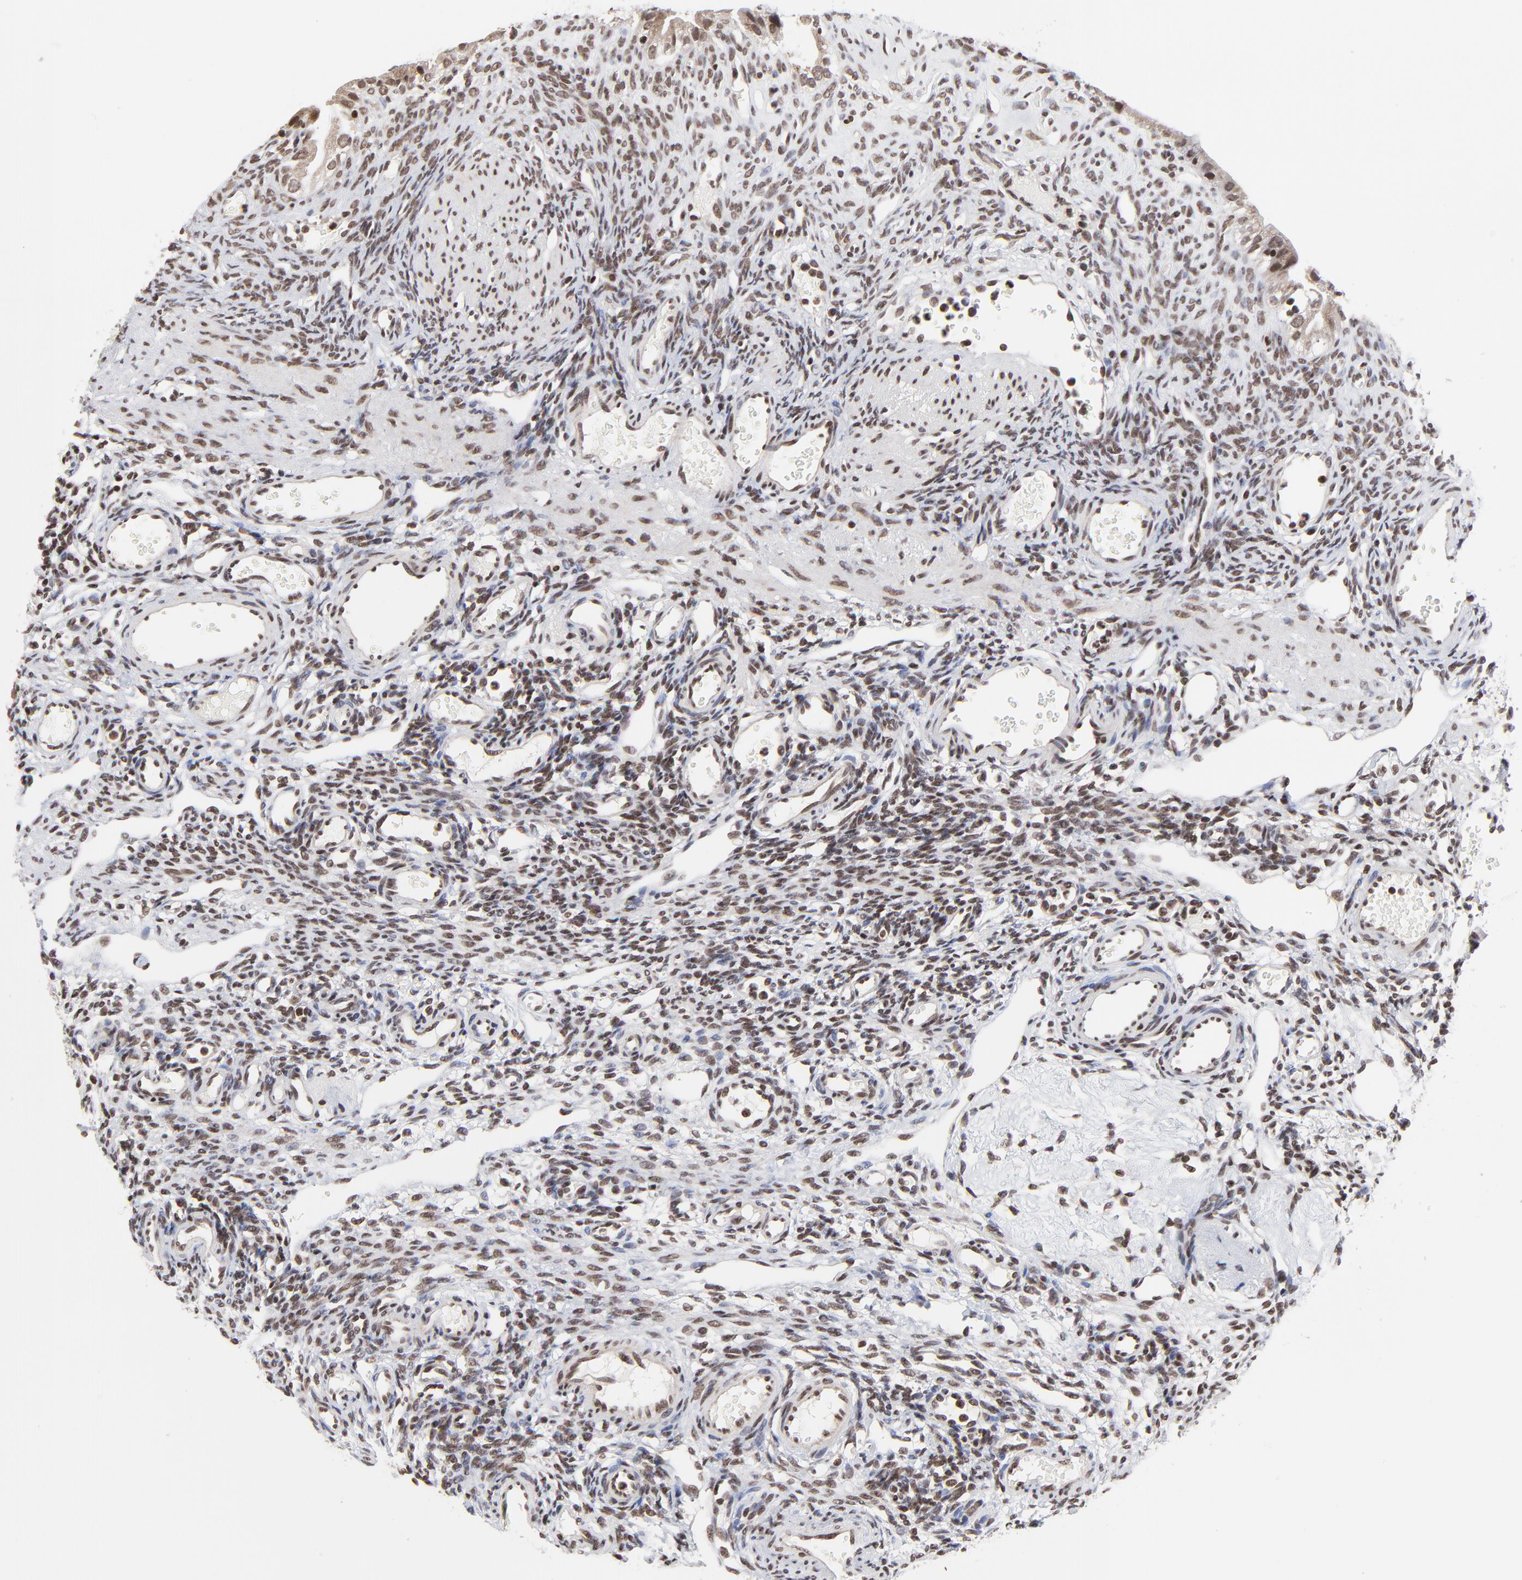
{"staining": {"intensity": "moderate", "quantity": ">75%", "location": "nuclear"}, "tissue": "ovary", "cell_type": "Ovarian stroma cells", "image_type": "normal", "snomed": [{"axis": "morphology", "description": "Normal tissue, NOS"}, {"axis": "topography", "description": "Ovary"}], "caption": "Ovarian stroma cells exhibit moderate nuclear staining in approximately >75% of cells in benign ovary. (DAB (3,3'-diaminobenzidine) = brown stain, brightfield microscopy at high magnification).", "gene": "ZNF777", "patient": {"sex": "female", "age": 33}}